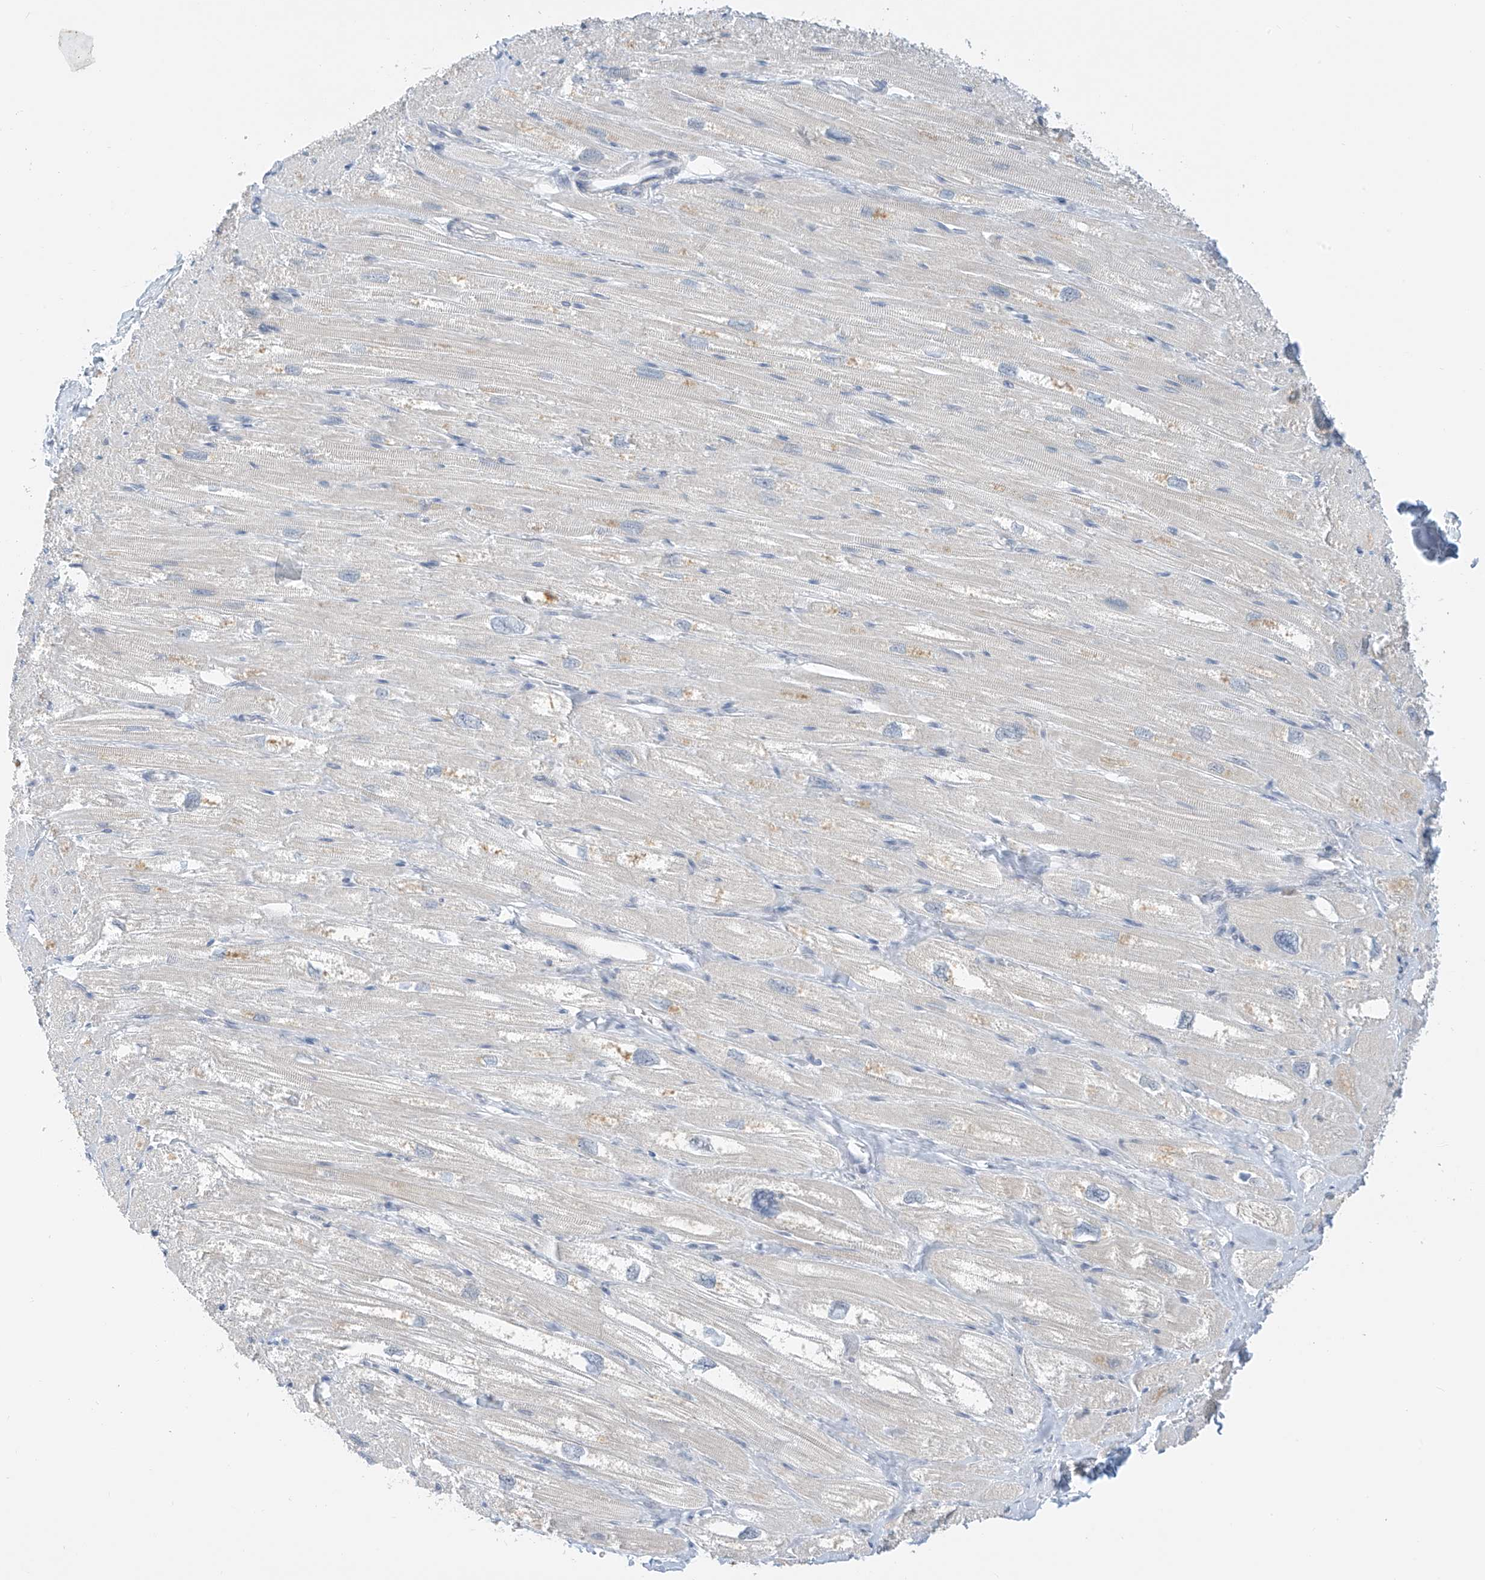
{"staining": {"intensity": "negative", "quantity": "none", "location": "none"}, "tissue": "heart muscle", "cell_type": "Cardiomyocytes", "image_type": "normal", "snomed": [{"axis": "morphology", "description": "Normal tissue, NOS"}, {"axis": "topography", "description": "Heart"}], "caption": "This is an IHC micrograph of unremarkable human heart muscle. There is no positivity in cardiomyocytes.", "gene": "APLF", "patient": {"sex": "male", "age": 50}}